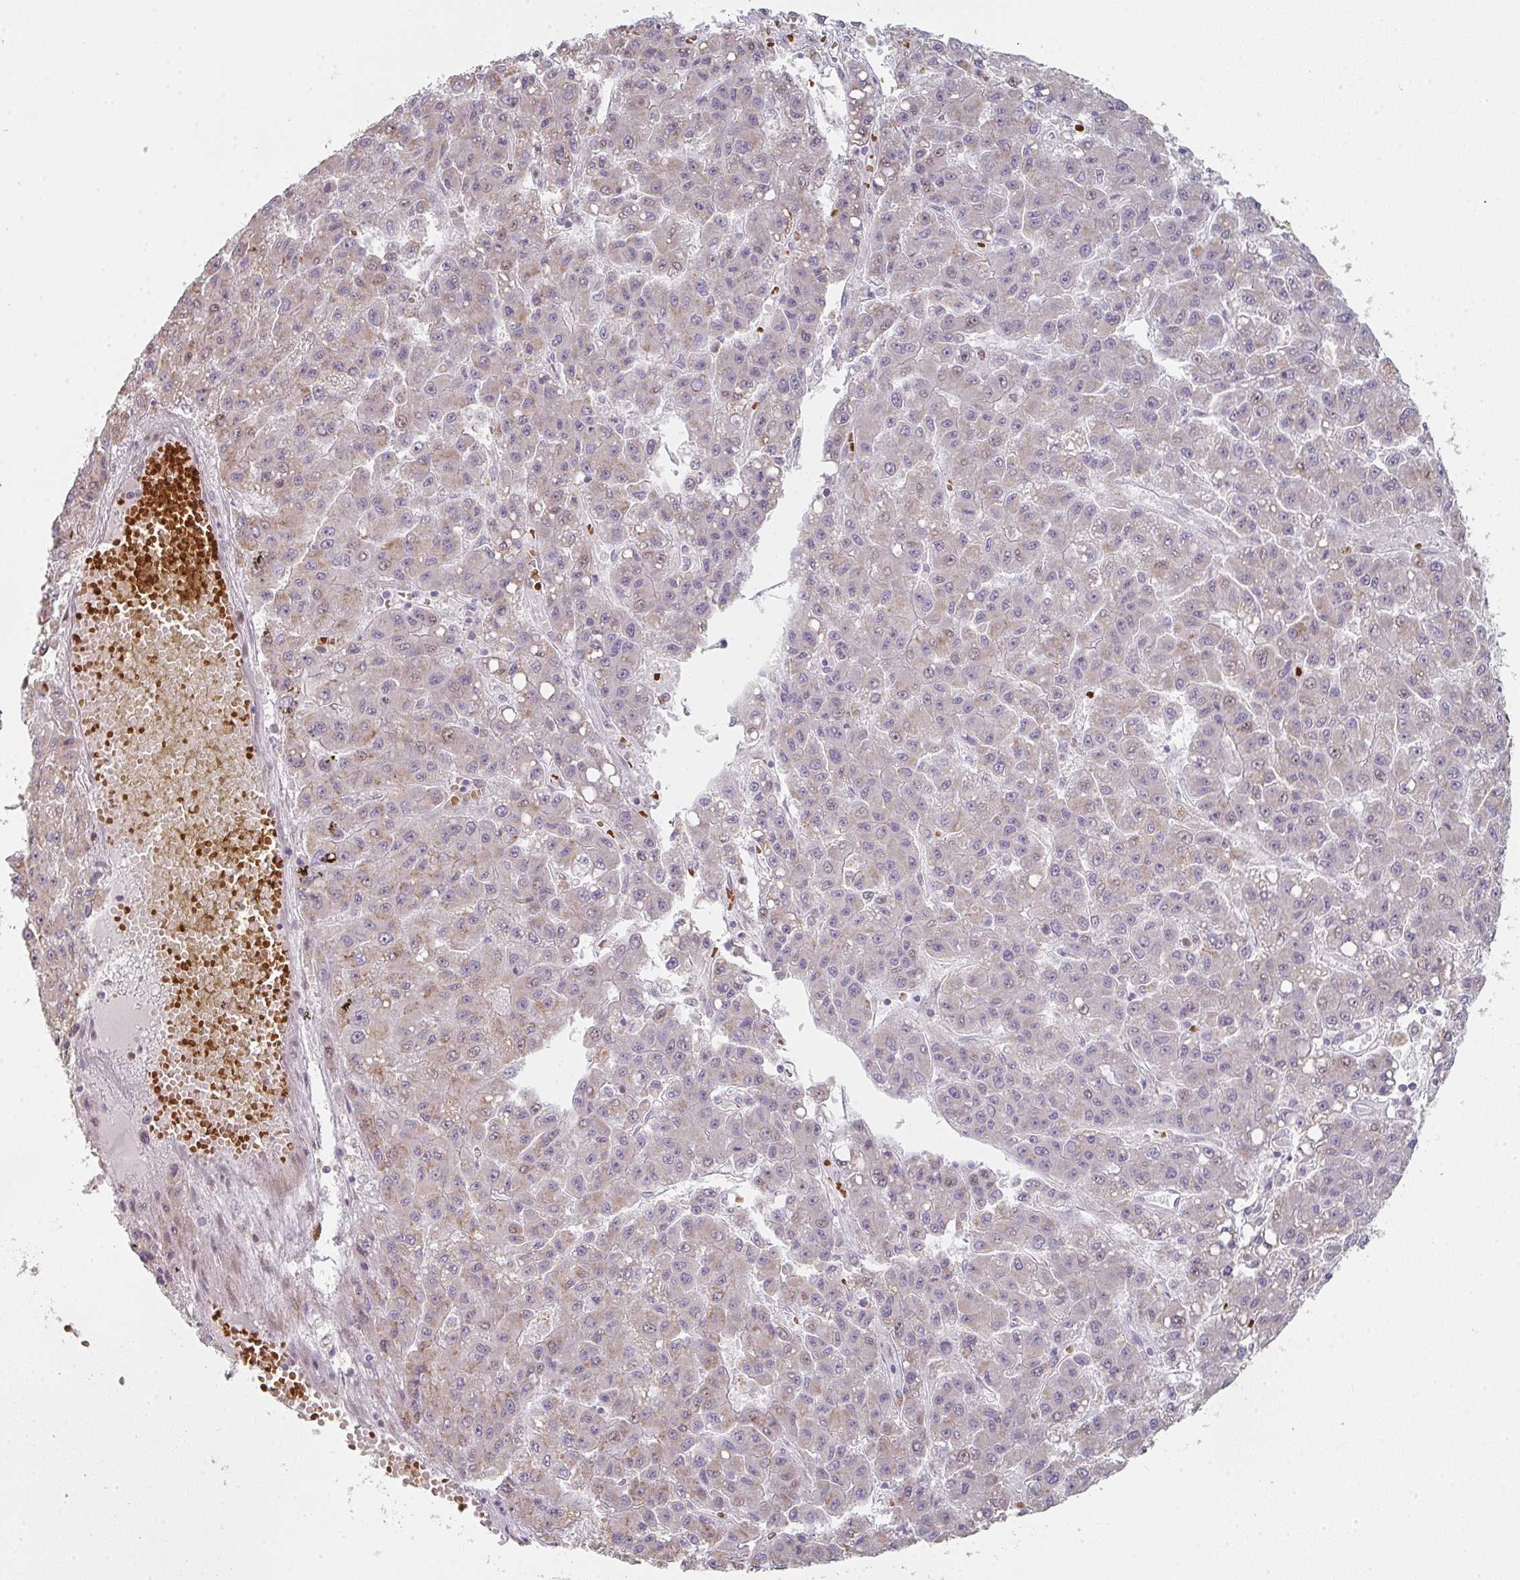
{"staining": {"intensity": "weak", "quantity": ">75%", "location": "cytoplasmic/membranous"}, "tissue": "liver cancer", "cell_type": "Tumor cells", "image_type": "cancer", "snomed": [{"axis": "morphology", "description": "Carcinoma, Hepatocellular, NOS"}, {"axis": "topography", "description": "Liver"}], "caption": "Weak cytoplasmic/membranous protein positivity is appreciated in about >75% of tumor cells in liver cancer.", "gene": "ZNF526", "patient": {"sex": "male", "age": 70}}